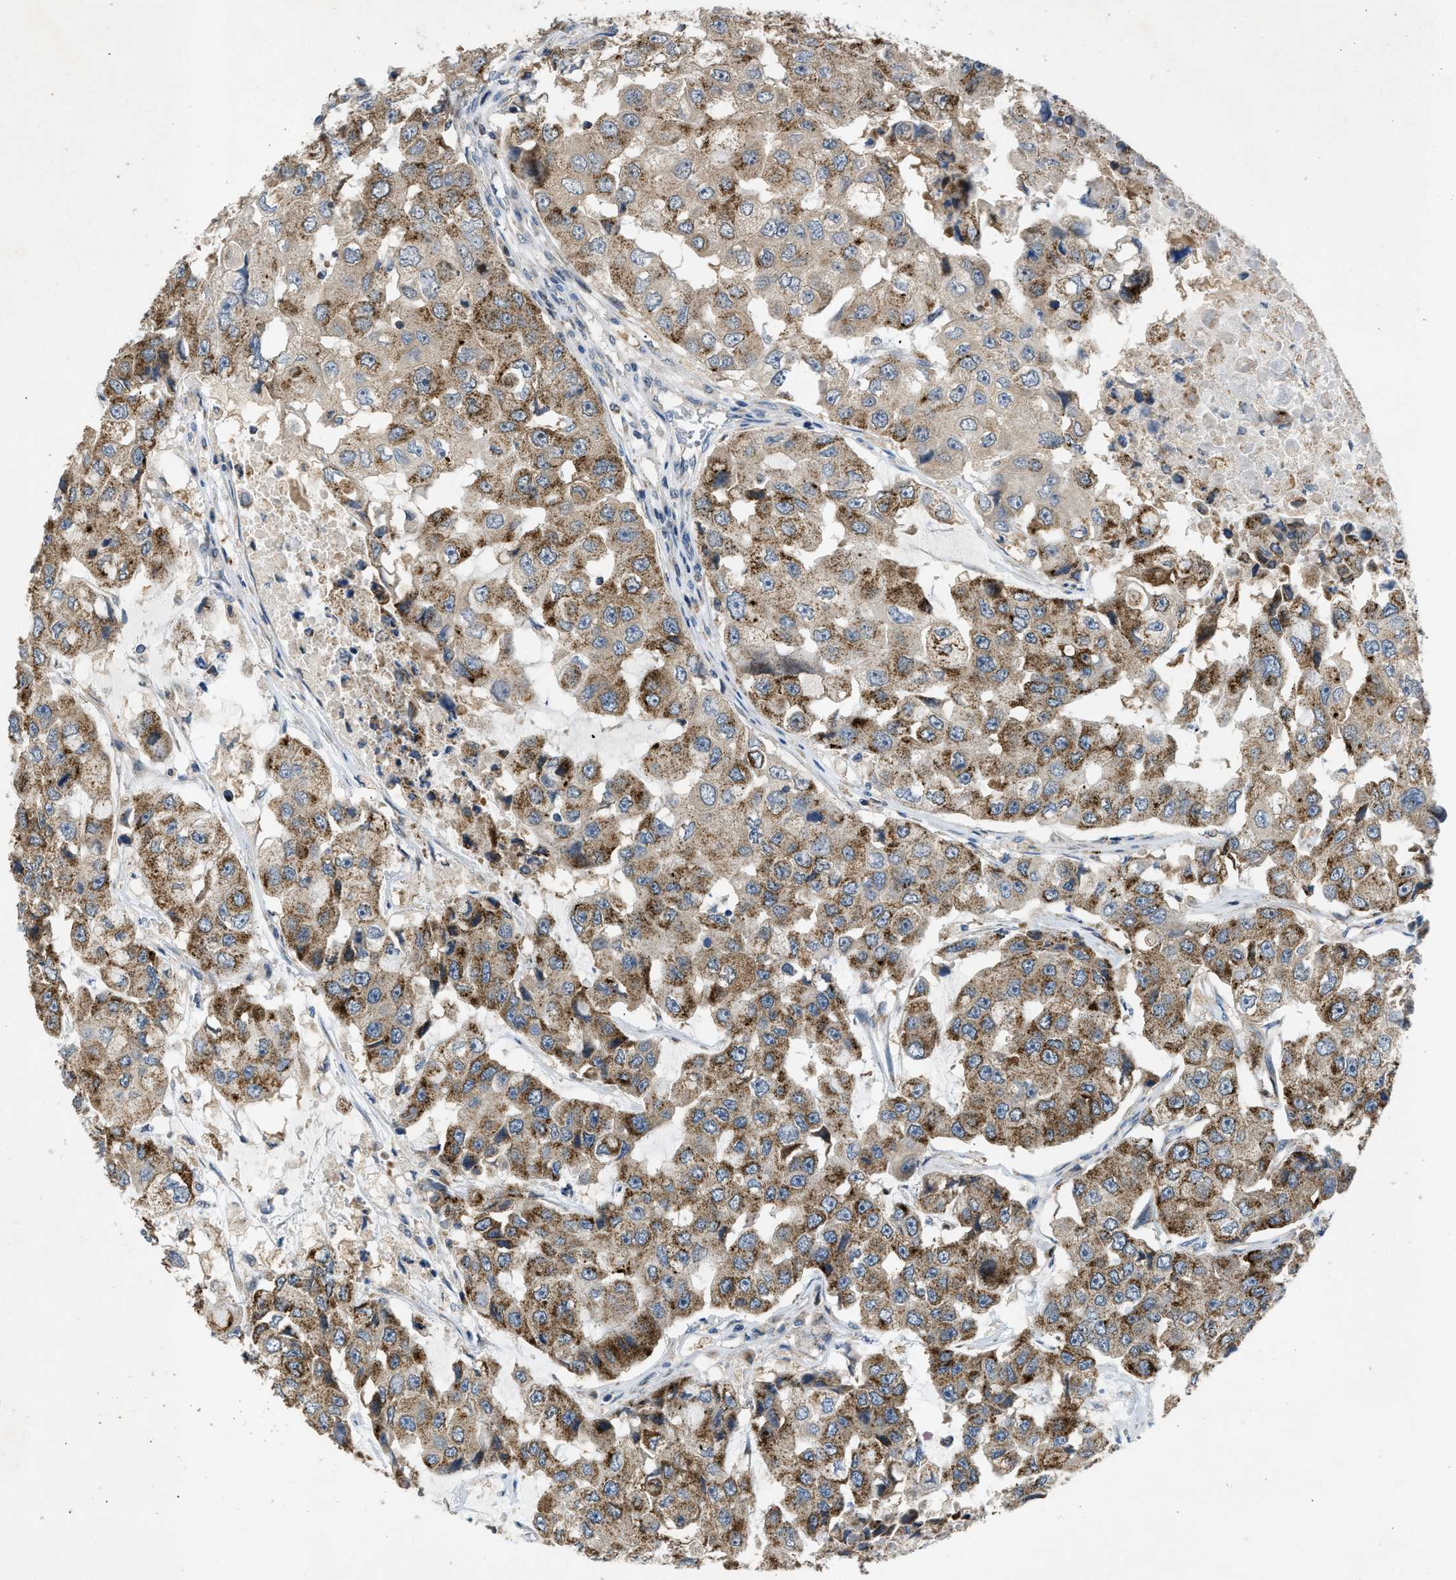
{"staining": {"intensity": "moderate", "quantity": ">75%", "location": "cytoplasmic/membranous"}, "tissue": "breast cancer", "cell_type": "Tumor cells", "image_type": "cancer", "snomed": [{"axis": "morphology", "description": "Duct carcinoma"}, {"axis": "topography", "description": "Breast"}], "caption": "A medium amount of moderate cytoplasmic/membranous expression is seen in approximately >75% of tumor cells in breast cancer tissue.", "gene": "TOMM34", "patient": {"sex": "female", "age": 27}}